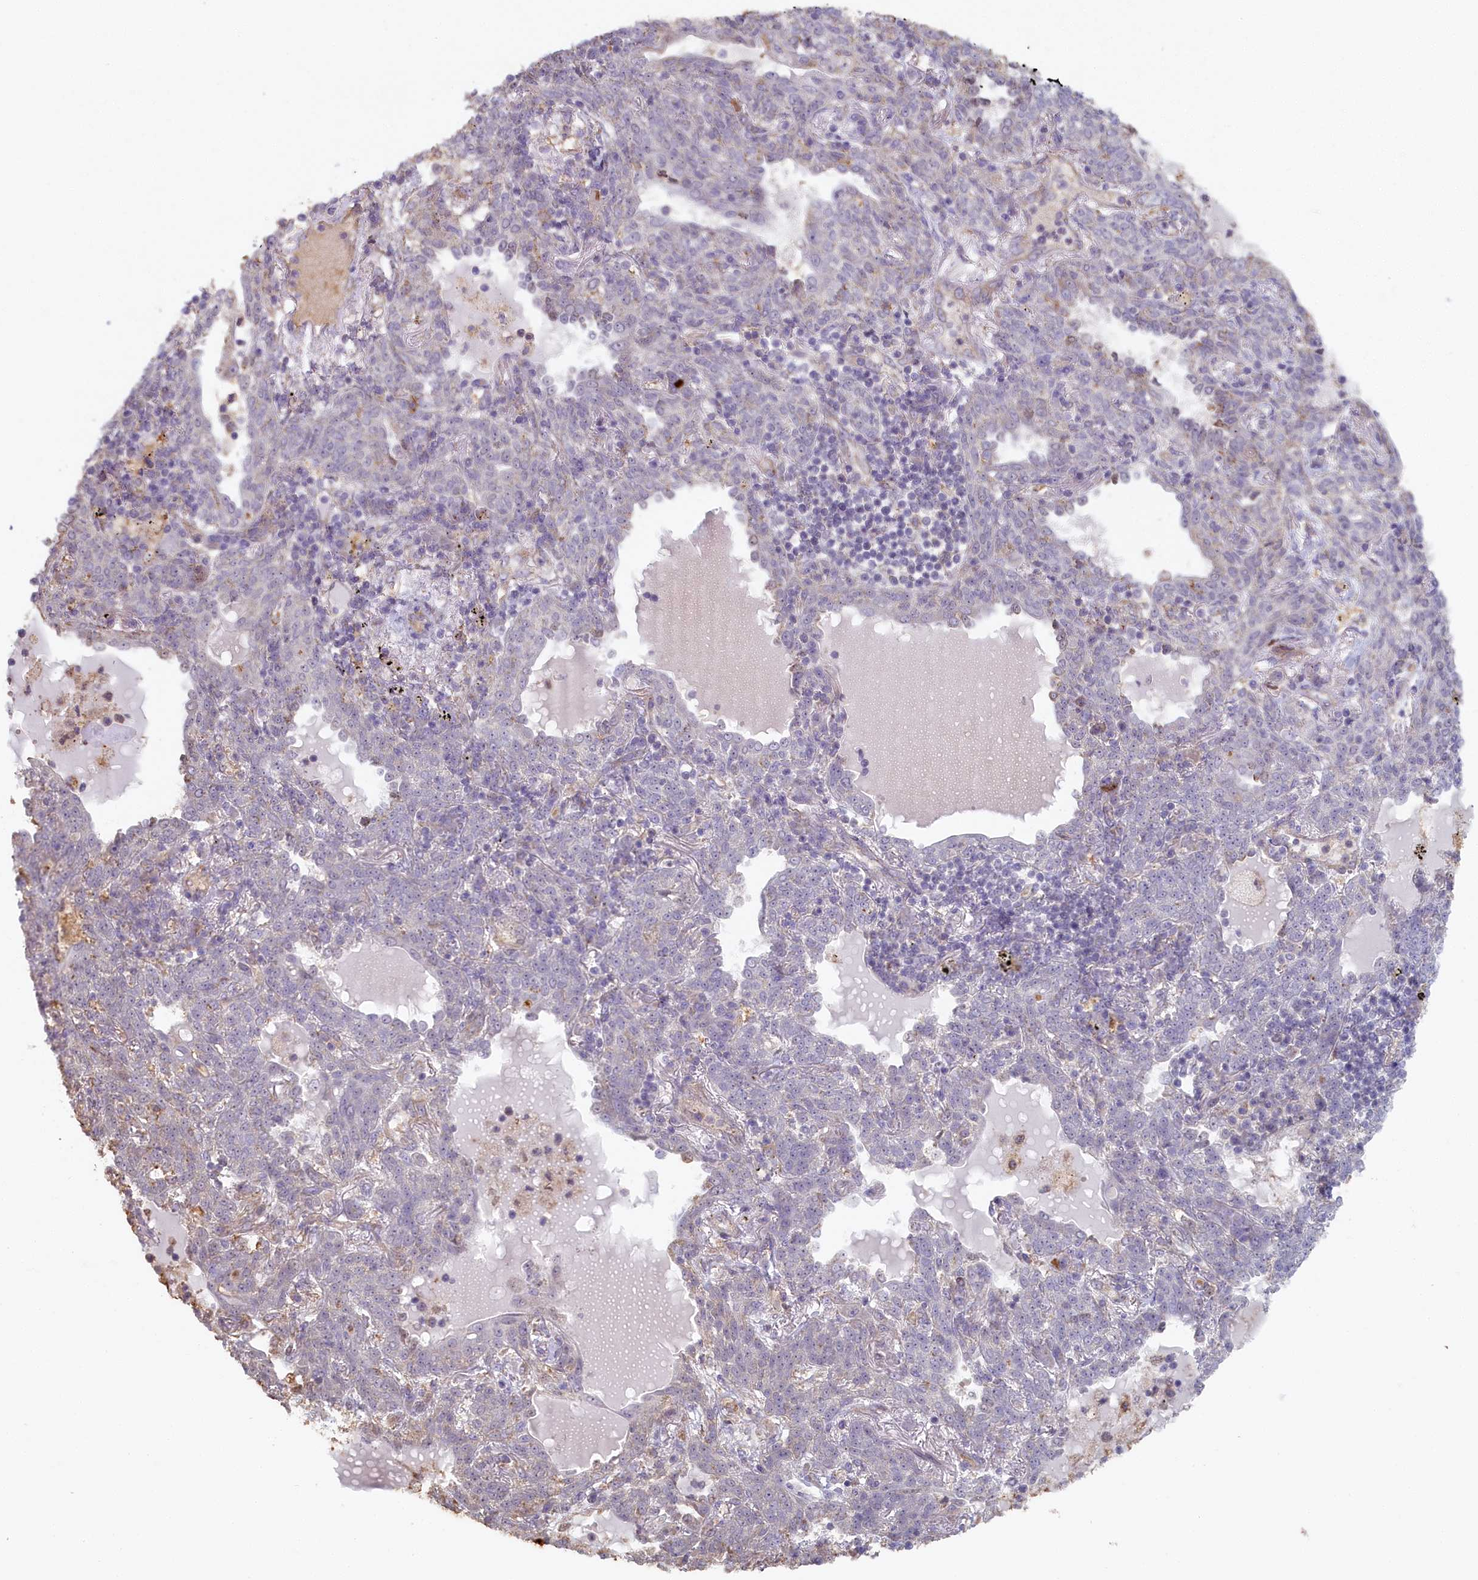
{"staining": {"intensity": "negative", "quantity": "none", "location": "none"}, "tissue": "lung cancer", "cell_type": "Tumor cells", "image_type": "cancer", "snomed": [{"axis": "morphology", "description": "Squamous cell carcinoma, NOS"}, {"axis": "topography", "description": "Lung"}], "caption": "The histopathology image demonstrates no significant expression in tumor cells of squamous cell carcinoma (lung). The staining was performed using DAB (3,3'-diaminobenzidine) to visualize the protein expression in brown, while the nuclei were stained in blue with hematoxylin (Magnification: 20x).", "gene": "STX16", "patient": {"sex": "female", "age": 70}}